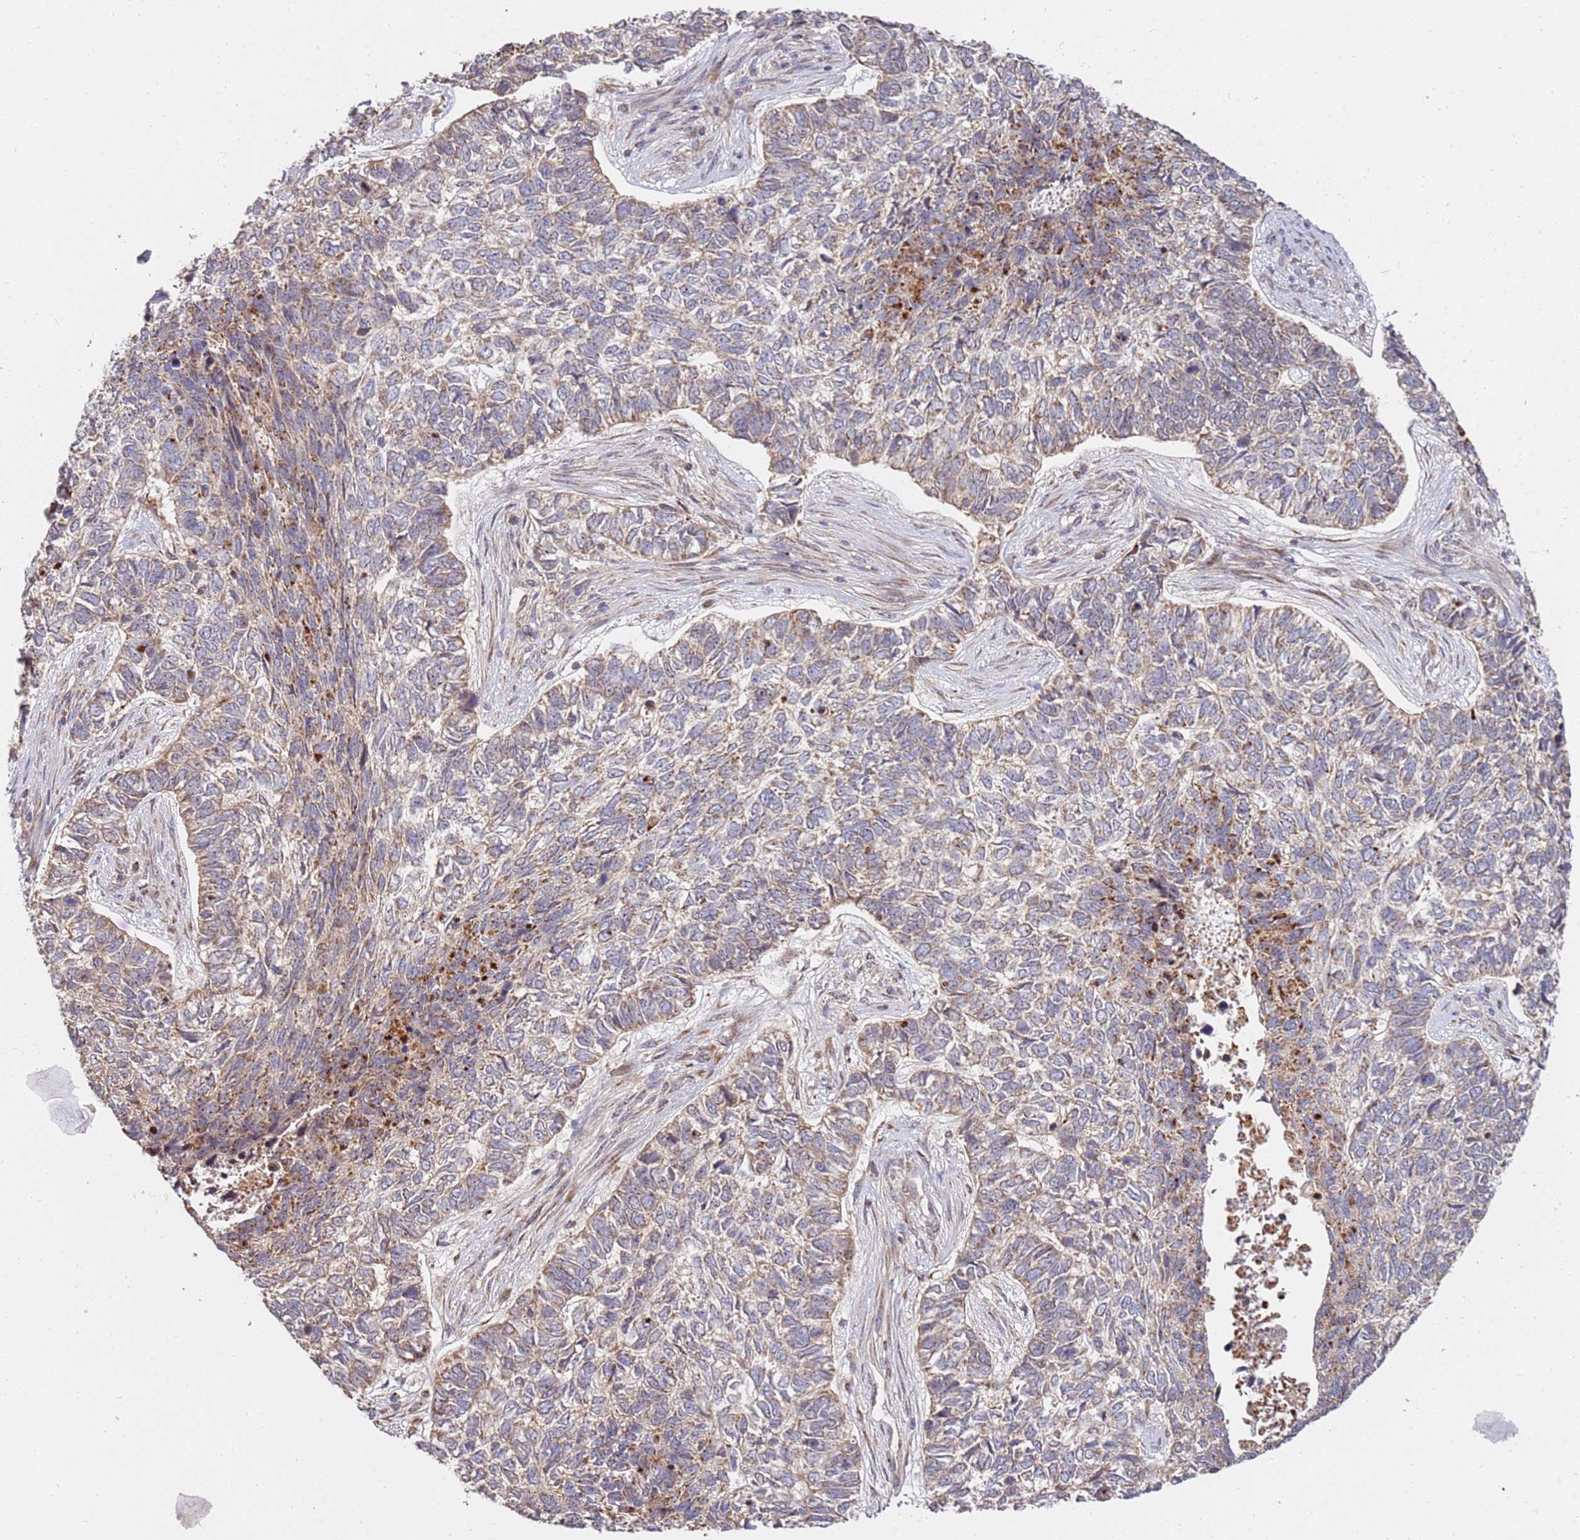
{"staining": {"intensity": "moderate", "quantity": "25%-75%", "location": "cytoplasmic/membranous"}, "tissue": "skin cancer", "cell_type": "Tumor cells", "image_type": "cancer", "snomed": [{"axis": "morphology", "description": "Basal cell carcinoma"}, {"axis": "topography", "description": "Skin"}], "caption": "DAB (3,3'-diaminobenzidine) immunohistochemical staining of human skin cancer displays moderate cytoplasmic/membranous protein expression in about 25%-75% of tumor cells.", "gene": "KIF25", "patient": {"sex": "female", "age": 65}}